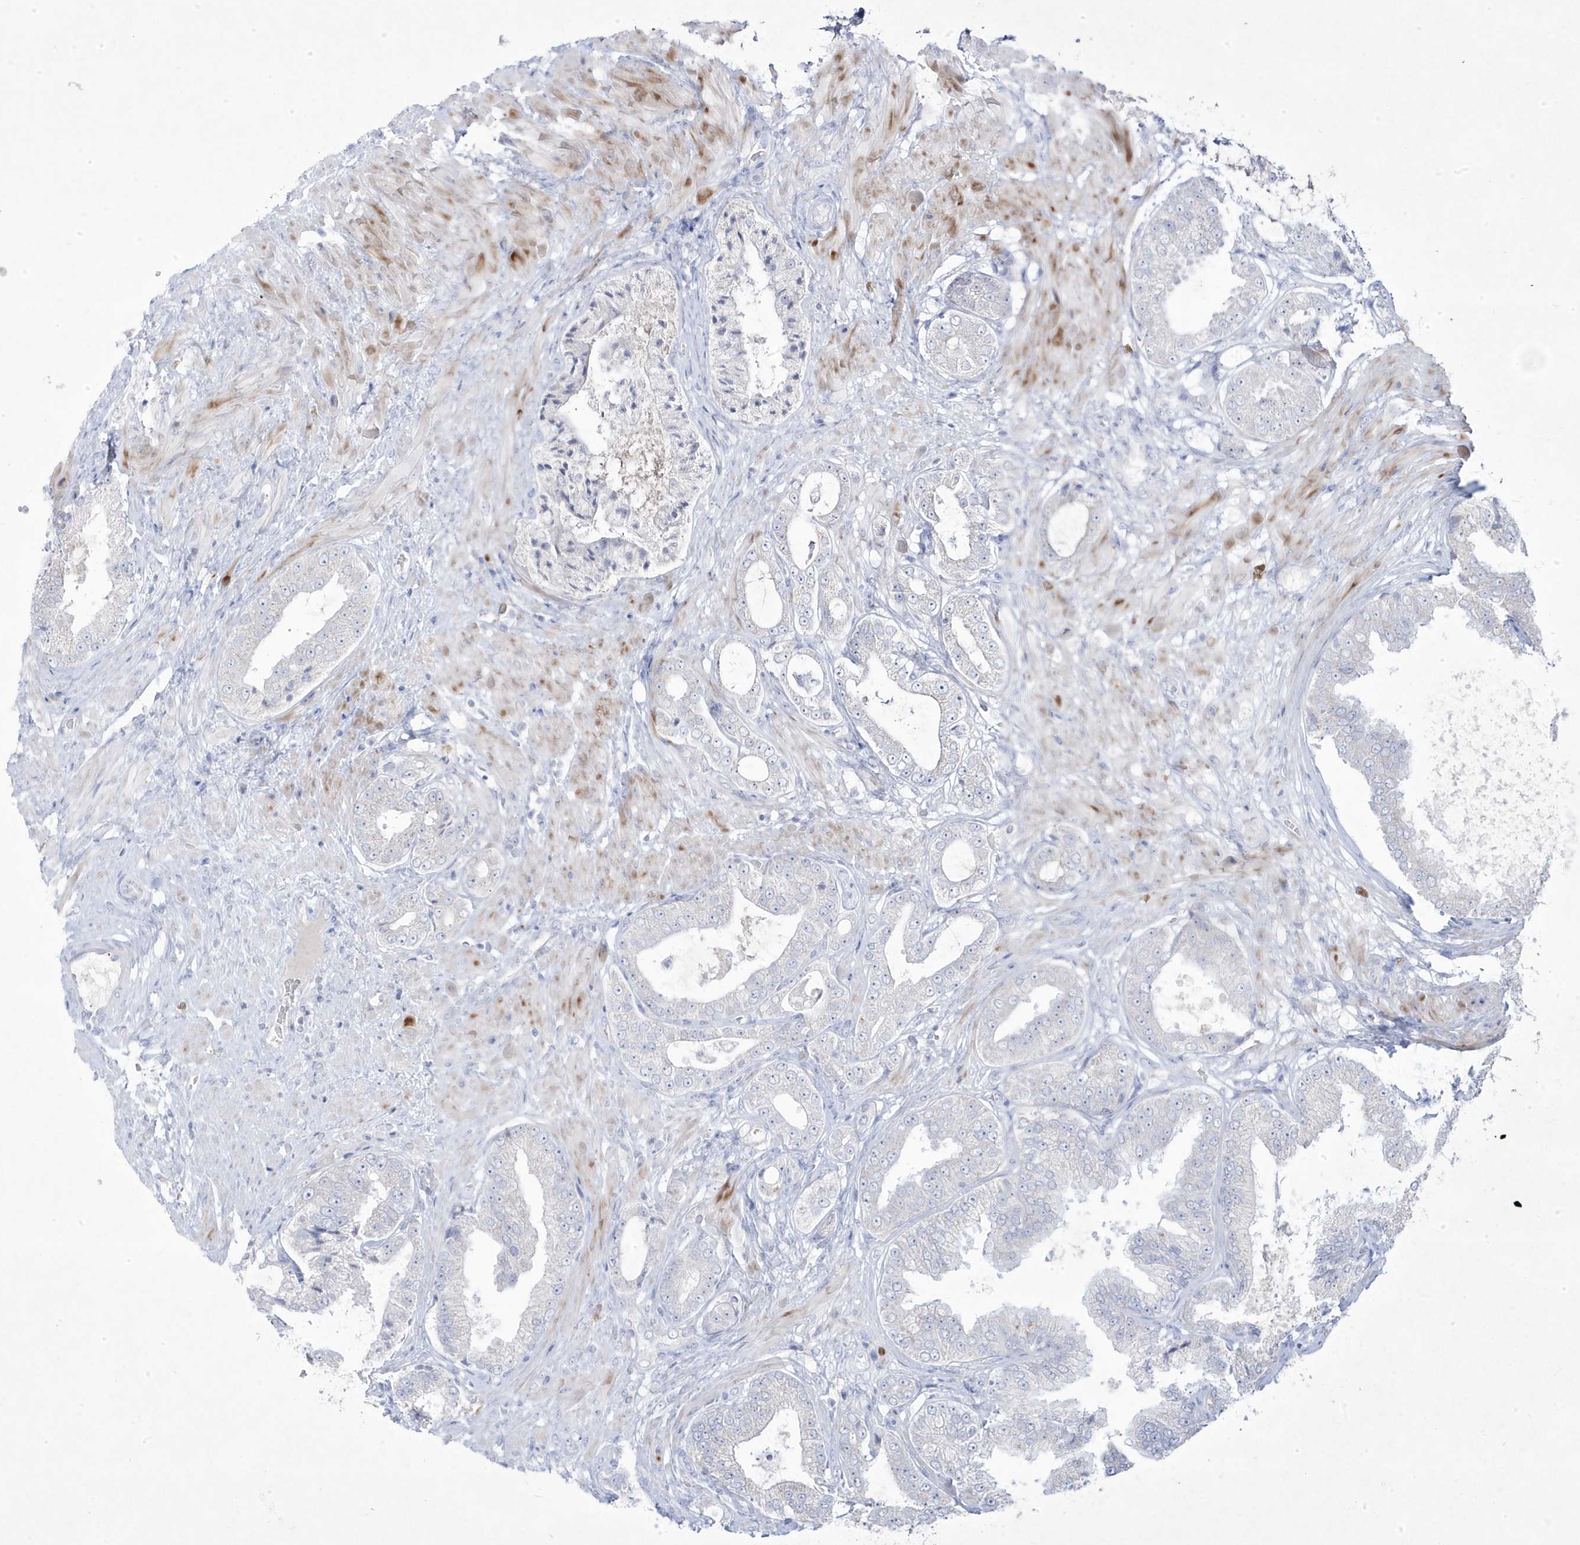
{"staining": {"intensity": "negative", "quantity": "none", "location": "none"}, "tissue": "prostate cancer", "cell_type": "Tumor cells", "image_type": "cancer", "snomed": [{"axis": "morphology", "description": "Adenocarcinoma, Low grade"}, {"axis": "topography", "description": "Prostate"}], "caption": "Tumor cells show no significant protein expression in prostate cancer (adenocarcinoma (low-grade)). Brightfield microscopy of immunohistochemistry stained with DAB (brown) and hematoxylin (blue), captured at high magnification.", "gene": "ADAMTSL3", "patient": {"sex": "male", "age": 63}}